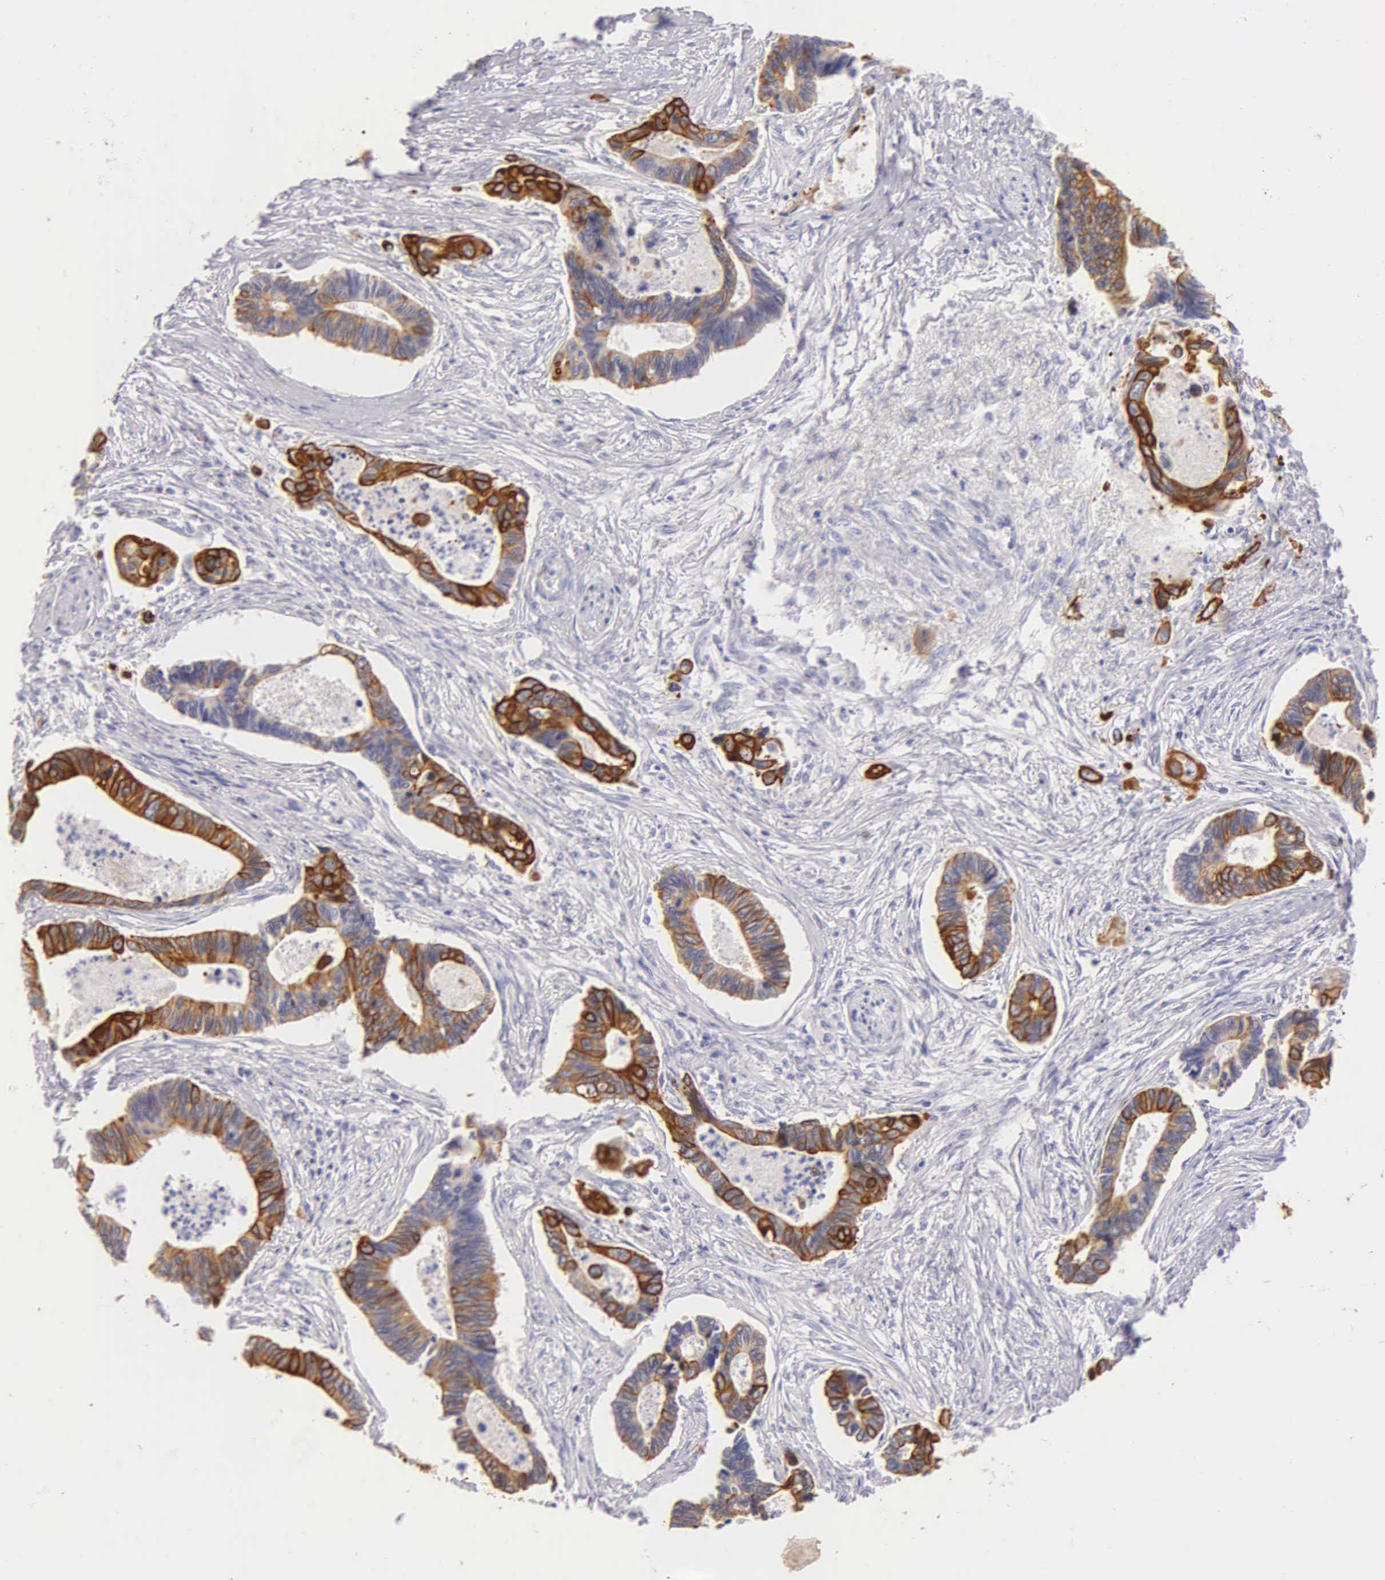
{"staining": {"intensity": "moderate", "quantity": "25%-75%", "location": "cytoplasmic/membranous"}, "tissue": "pancreatic cancer", "cell_type": "Tumor cells", "image_type": "cancer", "snomed": [{"axis": "morphology", "description": "Adenocarcinoma, NOS"}, {"axis": "topography", "description": "Pancreas"}], "caption": "Immunohistochemistry (IHC) micrograph of neoplastic tissue: pancreatic cancer stained using IHC shows medium levels of moderate protein expression localized specifically in the cytoplasmic/membranous of tumor cells, appearing as a cytoplasmic/membranous brown color.", "gene": "KRT17", "patient": {"sex": "female", "age": 70}}